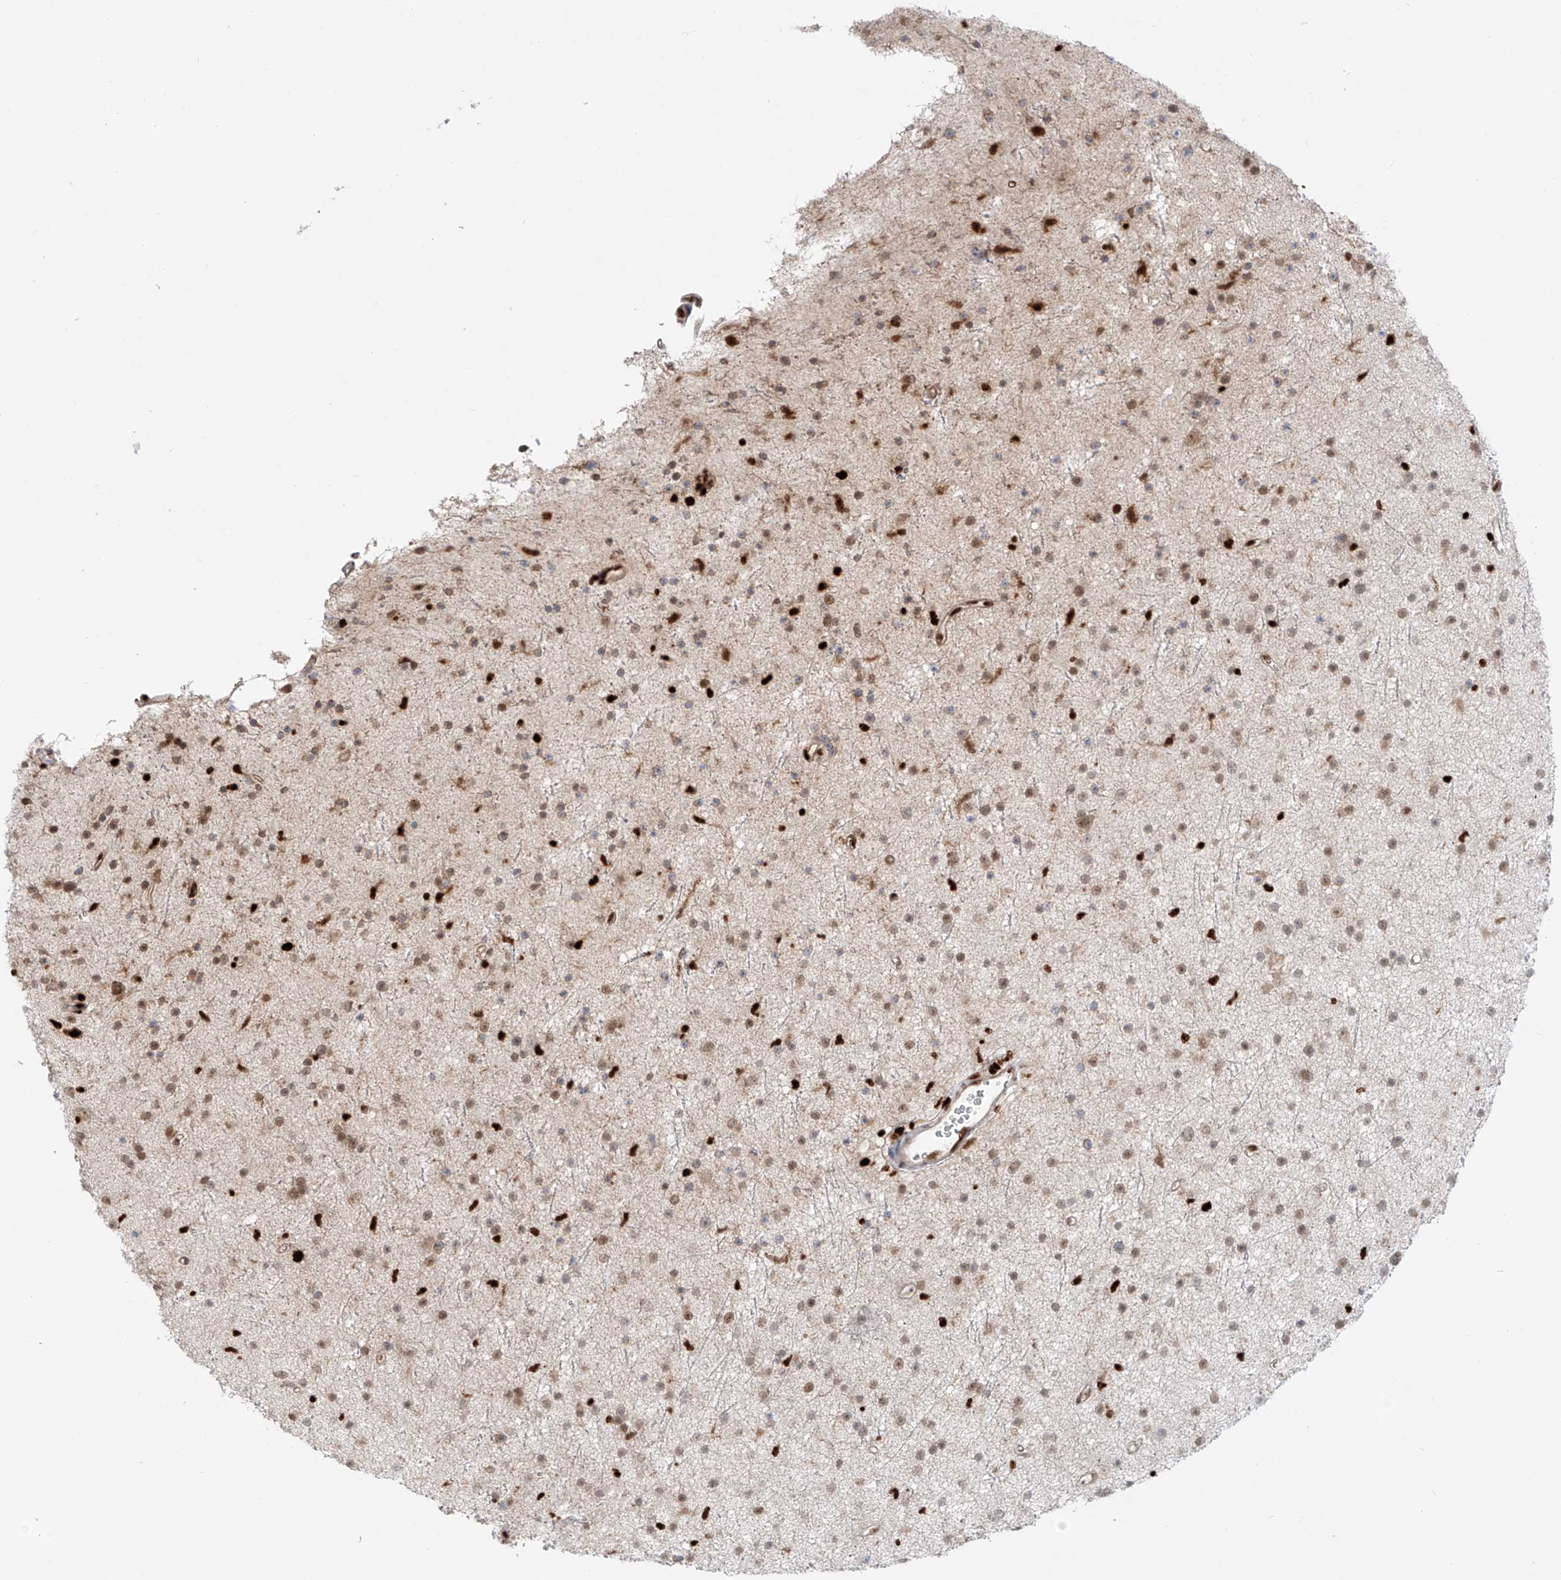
{"staining": {"intensity": "weak", "quantity": "25%-75%", "location": "cytoplasmic/membranous,nuclear"}, "tissue": "glioma", "cell_type": "Tumor cells", "image_type": "cancer", "snomed": [{"axis": "morphology", "description": "Glioma, malignant, Low grade"}, {"axis": "topography", "description": "Cerebral cortex"}], "caption": "High-magnification brightfield microscopy of low-grade glioma (malignant) stained with DAB (3,3'-diaminobenzidine) (brown) and counterstained with hematoxylin (blue). tumor cells exhibit weak cytoplasmic/membranous and nuclear staining is appreciated in approximately25%-75% of cells.", "gene": "DZIP1L", "patient": {"sex": "female", "age": 39}}